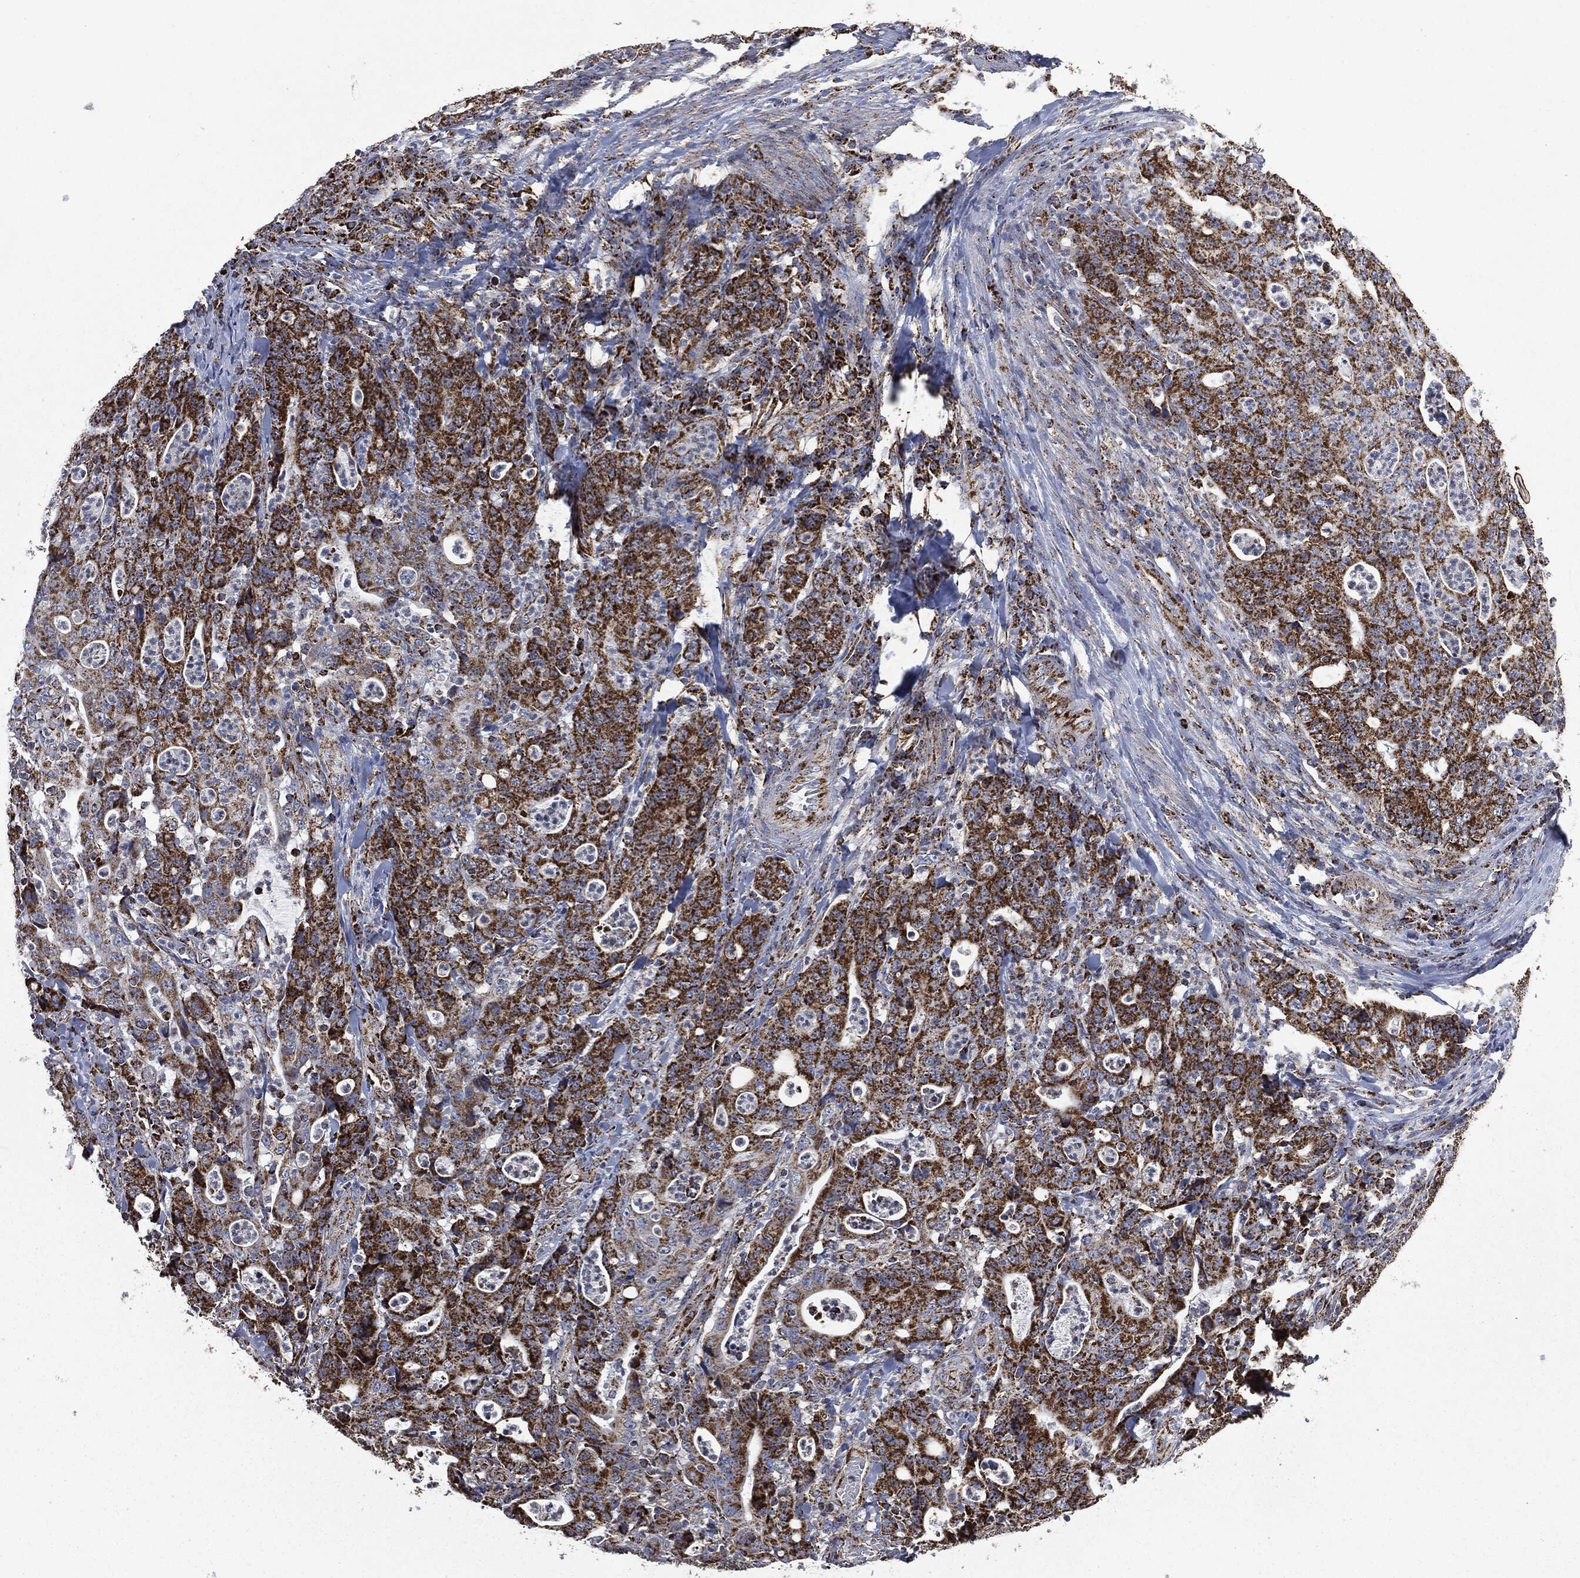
{"staining": {"intensity": "strong", "quantity": ">75%", "location": "cytoplasmic/membranous"}, "tissue": "colorectal cancer", "cell_type": "Tumor cells", "image_type": "cancer", "snomed": [{"axis": "morphology", "description": "Adenocarcinoma, NOS"}, {"axis": "topography", "description": "Colon"}], "caption": "A photomicrograph of human colorectal cancer (adenocarcinoma) stained for a protein displays strong cytoplasmic/membranous brown staining in tumor cells.", "gene": "RYK", "patient": {"sex": "male", "age": 70}}